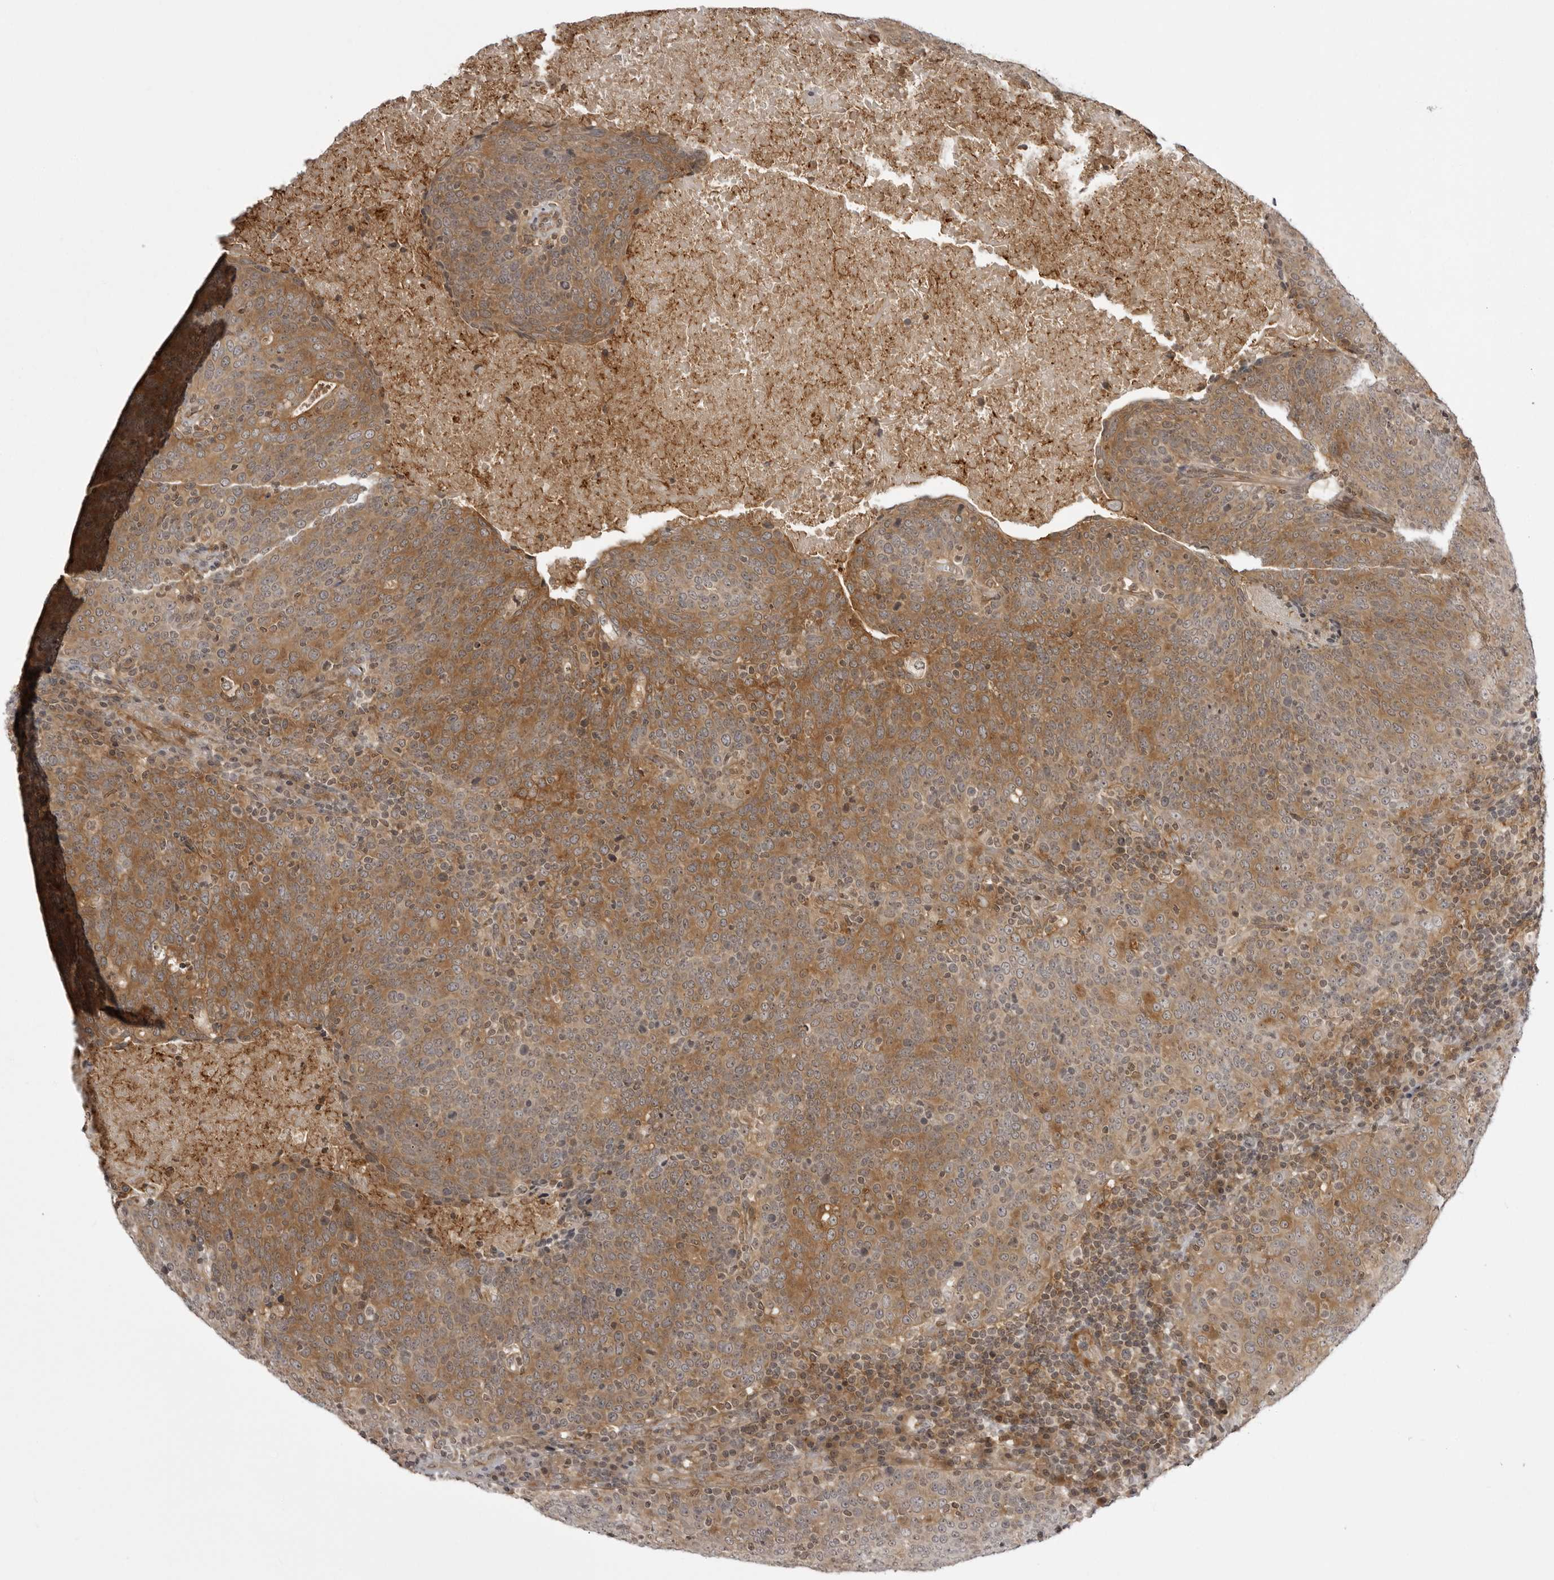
{"staining": {"intensity": "moderate", "quantity": ">75%", "location": "cytoplasmic/membranous"}, "tissue": "head and neck cancer", "cell_type": "Tumor cells", "image_type": "cancer", "snomed": [{"axis": "morphology", "description": "Squamous cell carcinoma, NOS"}, {"axis": "morphology", "description": "Squamous cell carcinoma, metastatic, NOS"}, {"axis": "topography", "description": "Lymph node"}, {"axis": "topography", "description": "Head-Neck"}], "caption": "A histopathology image of human metastatic squamous cell carcinoma (head and neck) stained for a protein shows moderate cytoplasmic/membranous brown staining in tumor cells.", "gene": "USP43", "patient": {"sex": "male", "age": 62}}